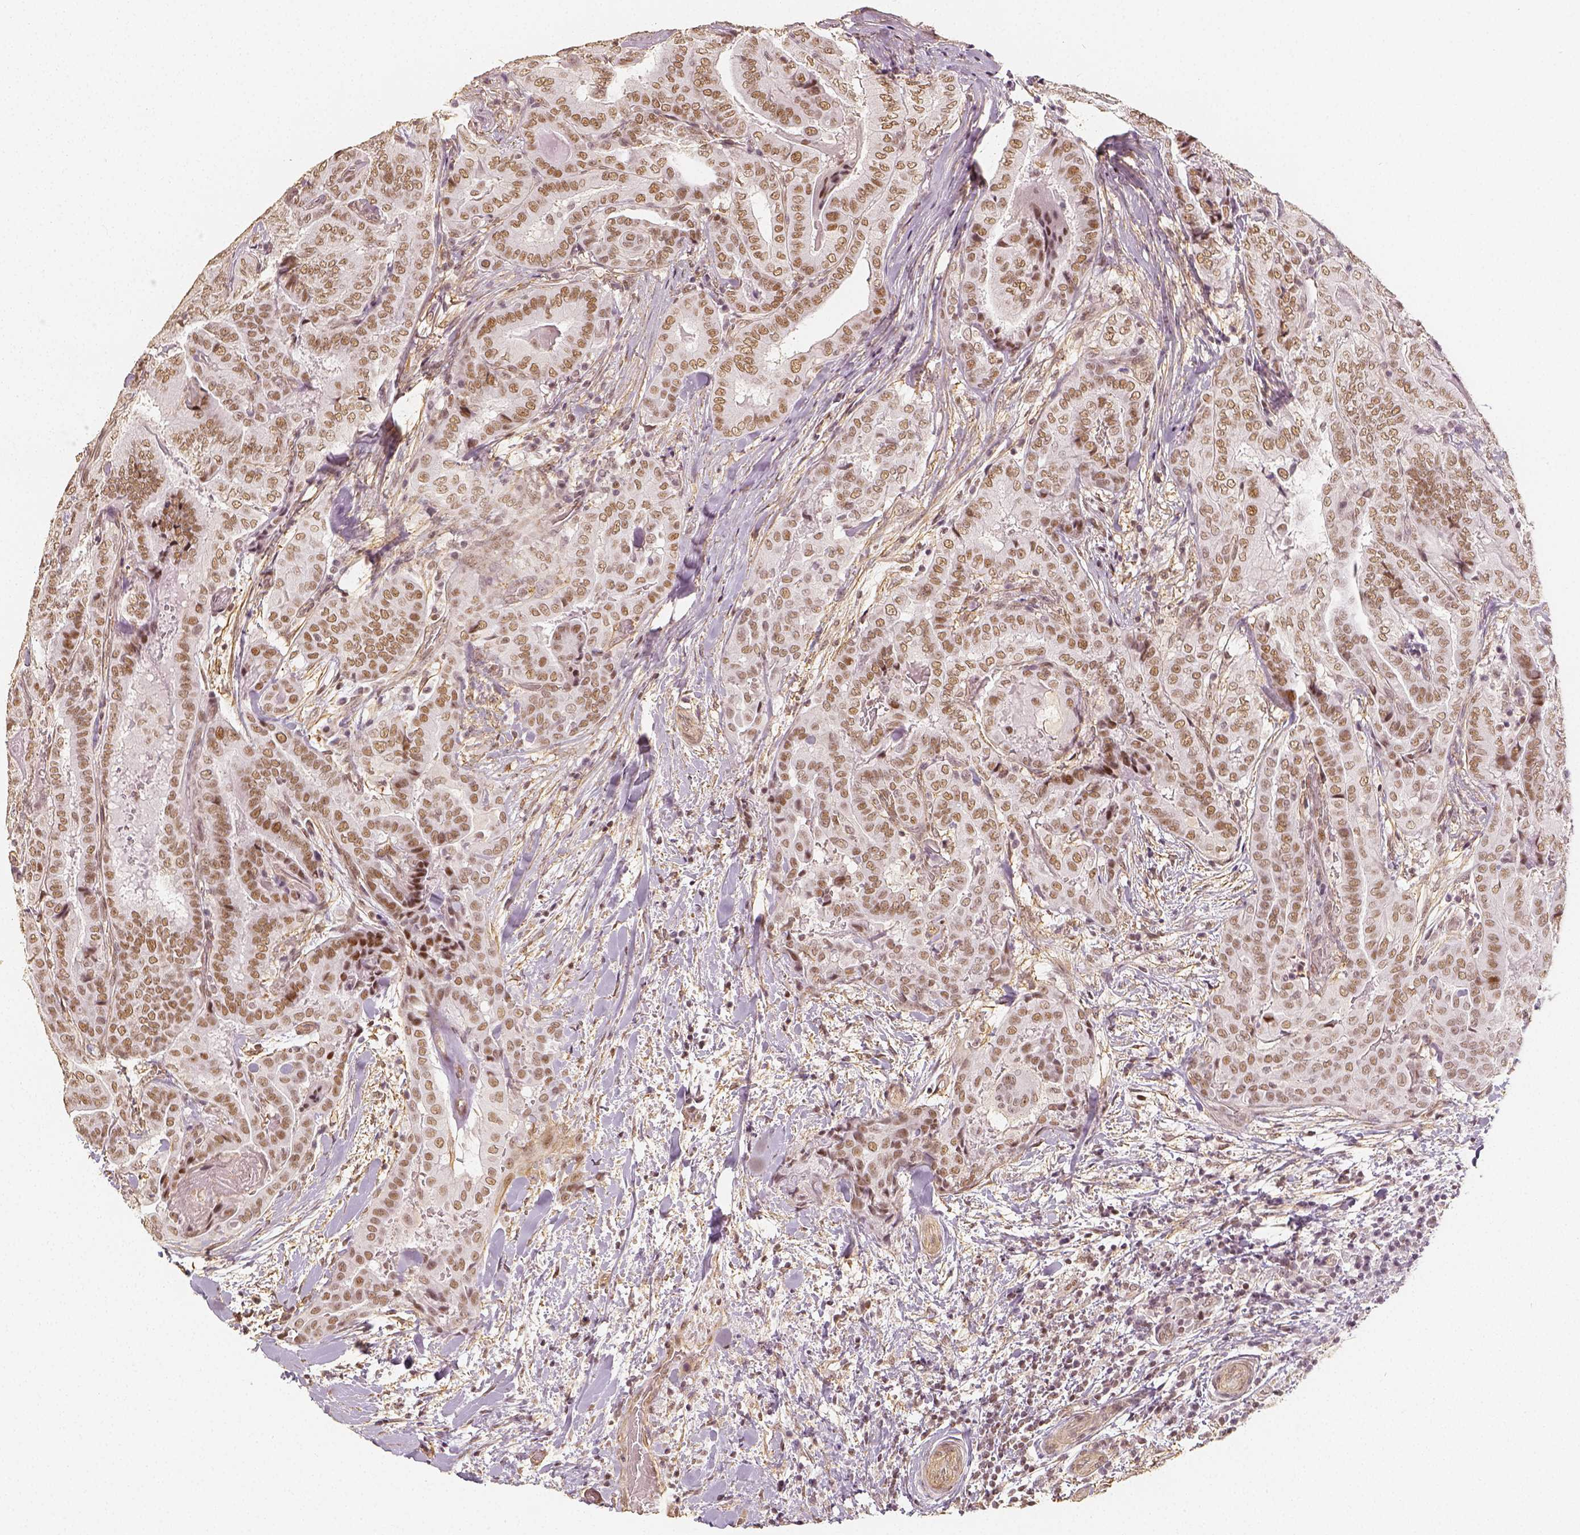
{"staining": {"intensity": "moderate", "quantity": ">75%", "location": "nuclear"}, "tissue": "thyroid cancer", "cell_type": "Tumor cells", "image_type": "cancer", "snomed": [{"axis": "morphology", "description": "Papillary adenocarcinoma, NOS"}, {"axis": "topography", "description": "Thyroid gland"}], "caption": "The image reveals a brown stain indicating the presence of a protein in the nuclear of tumor cells in thyroid papillary adenocarcinoma. (brown staining indicates protein expression, while blue staining denotes nuclei).", "gene": "HDAC1", "patient": {"sex": "female", "age": 61}}